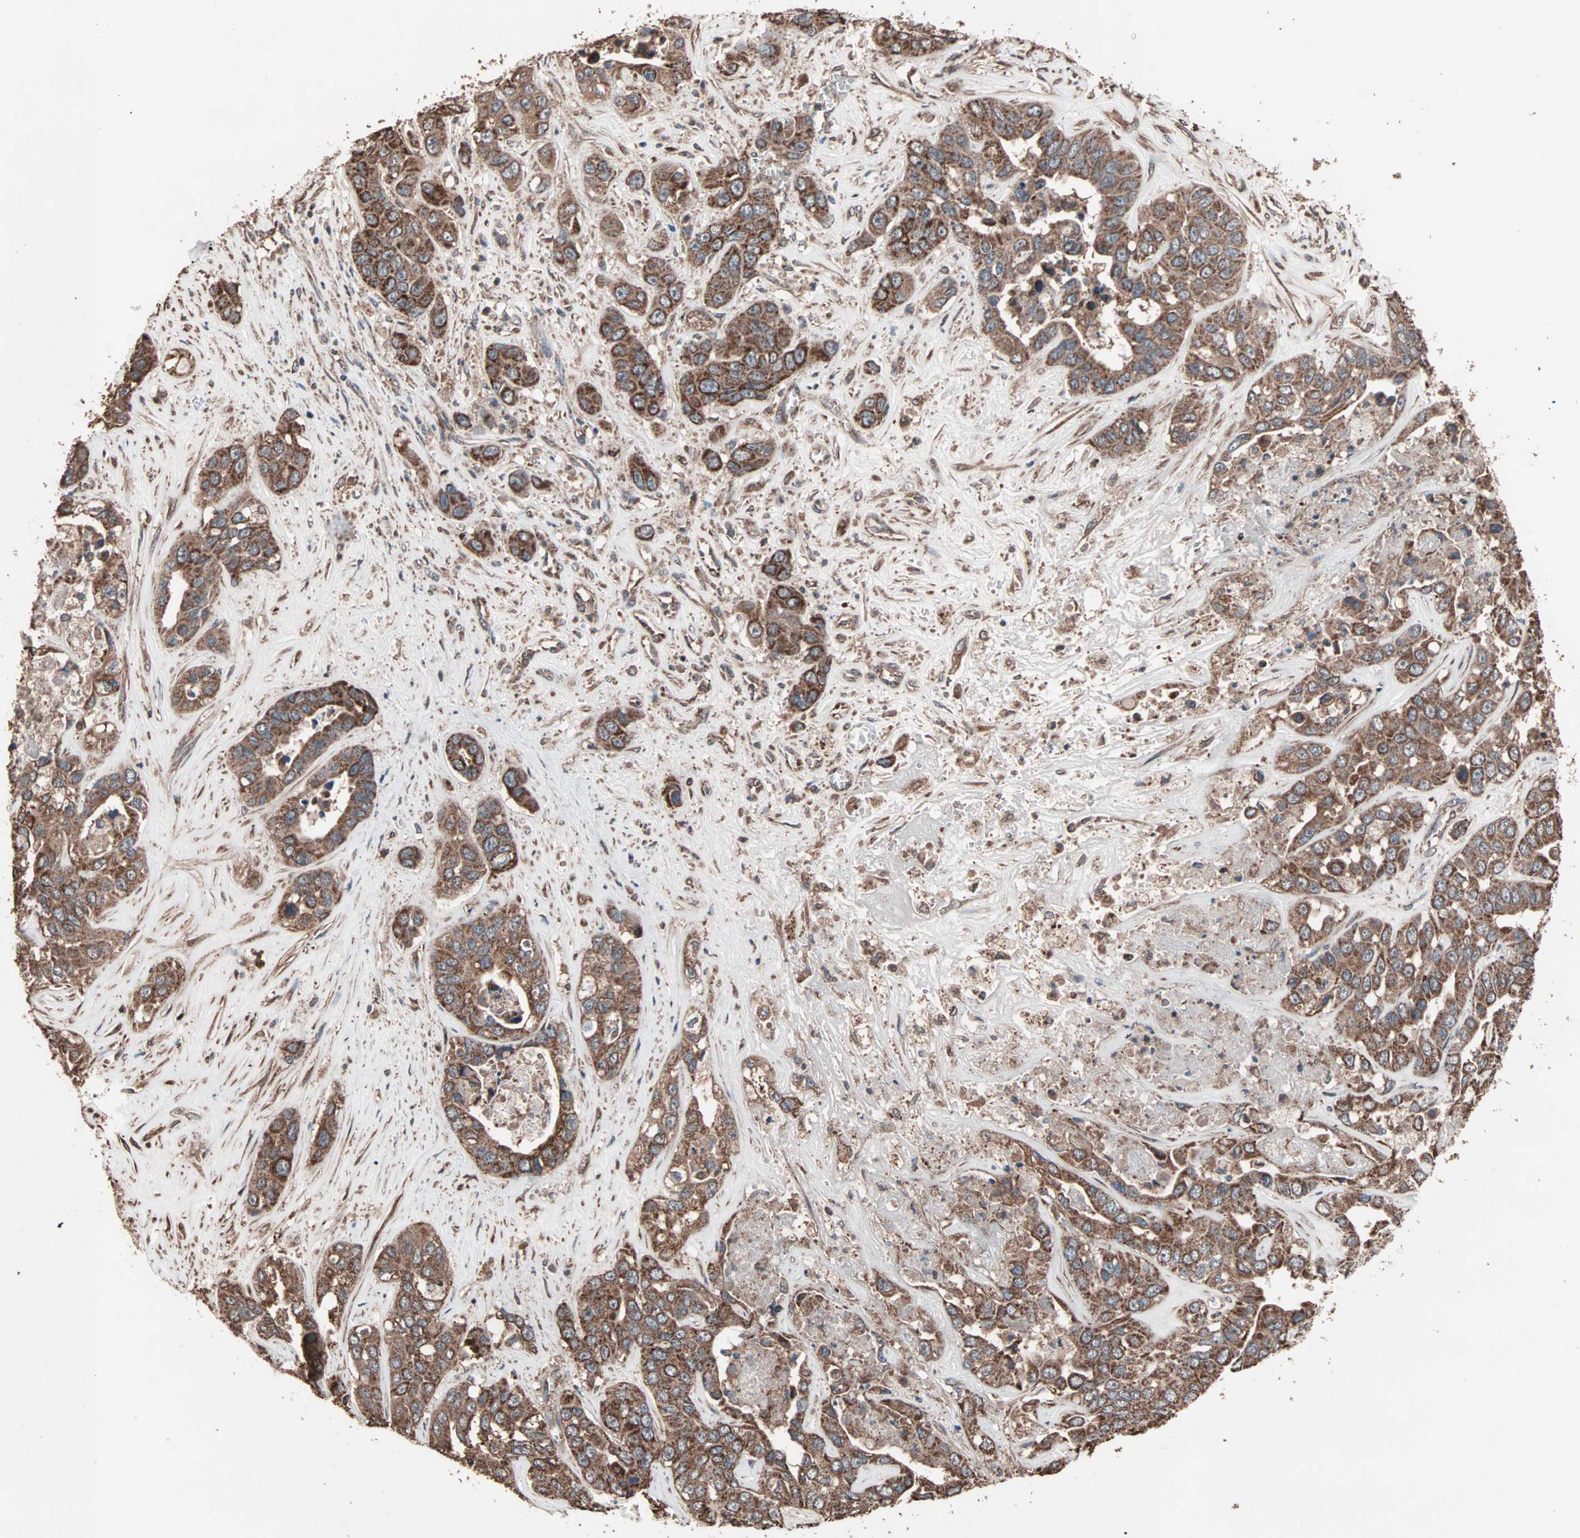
{"staining": {"intensity": "strong", "quantity": ">75%", "location": "cytoplasmic/membranous"}, "tissue": "liver cancer", "cell_type": "Tumor cells", "image_type": "cancer", "snomed": [{"axis": "morphology", "description": "Cholangiocarcinoma"}, {"axis": "topography", "description": "Liver"}], "caption": "Strong cytoplasmic/membranous staining for a protein is seen in approximately >75% of tumor cells of liver cancer (cholangiocarcinoma) using immunohistochemistry.", "gene": "MRPL2", "patient": {"sex": "female", "age": 52}}